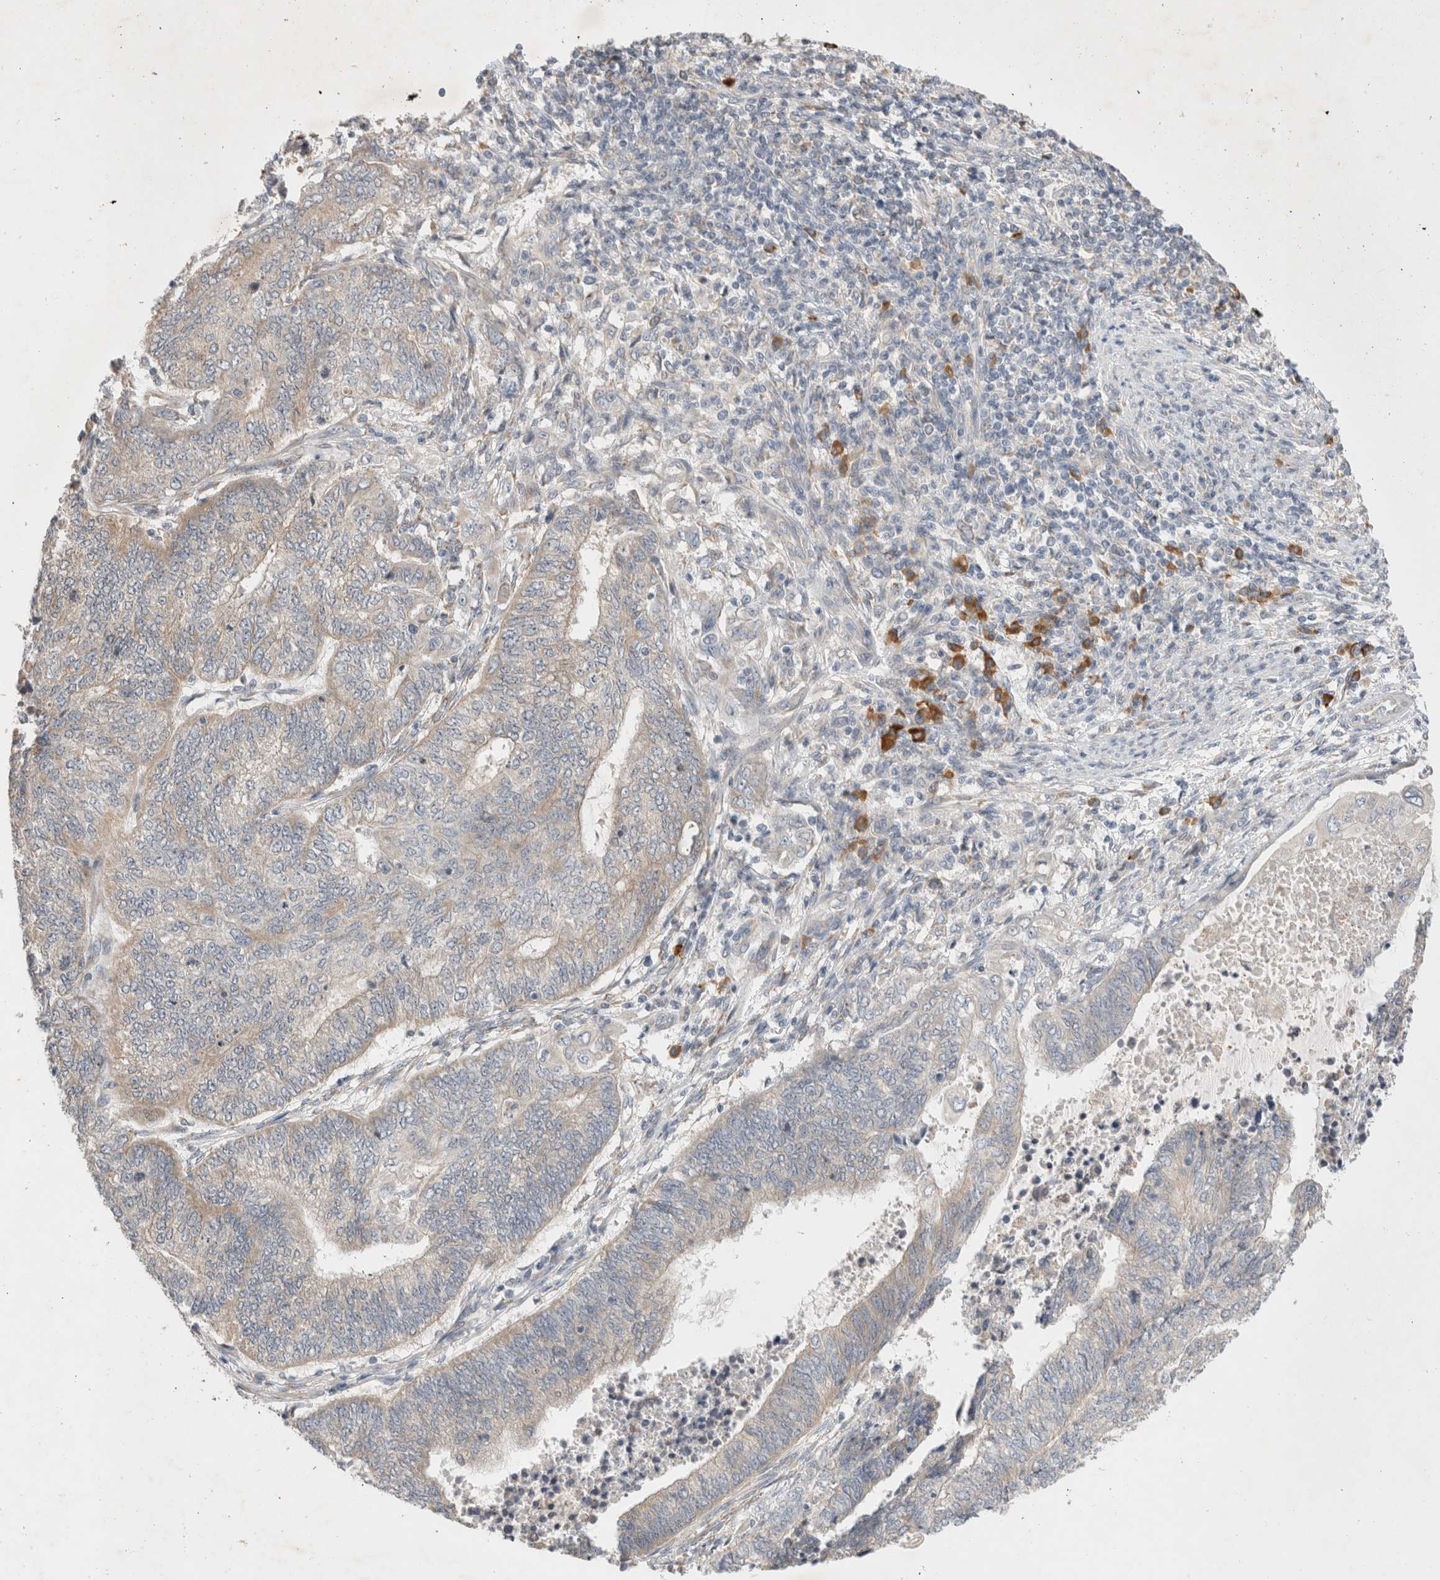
{"staining": {"intensity": "negative", "quantity": "none", "location": "none"}, "tissue": "endometrial cancer", "cell_type": "Tumor cells", "image_type": "cancer", "snomed": [{"axis": "morphology", "description": "Adenocarcinoma, NOS"}, {"axis": "topography", "description": "Uterus"}, {"axis": "topography", "description": "Endometrium"}], "caption": "Tumor cells show no significant protein expression in endometrial adenocarcinoma. The staining is performed using DAB (3,3'-diaminobenzidine) brown chromogen with nuclei counter-stained in using hematoxylin.", "gene": "NEDD4L", "patient": {"sex": "female", "age": 70}}